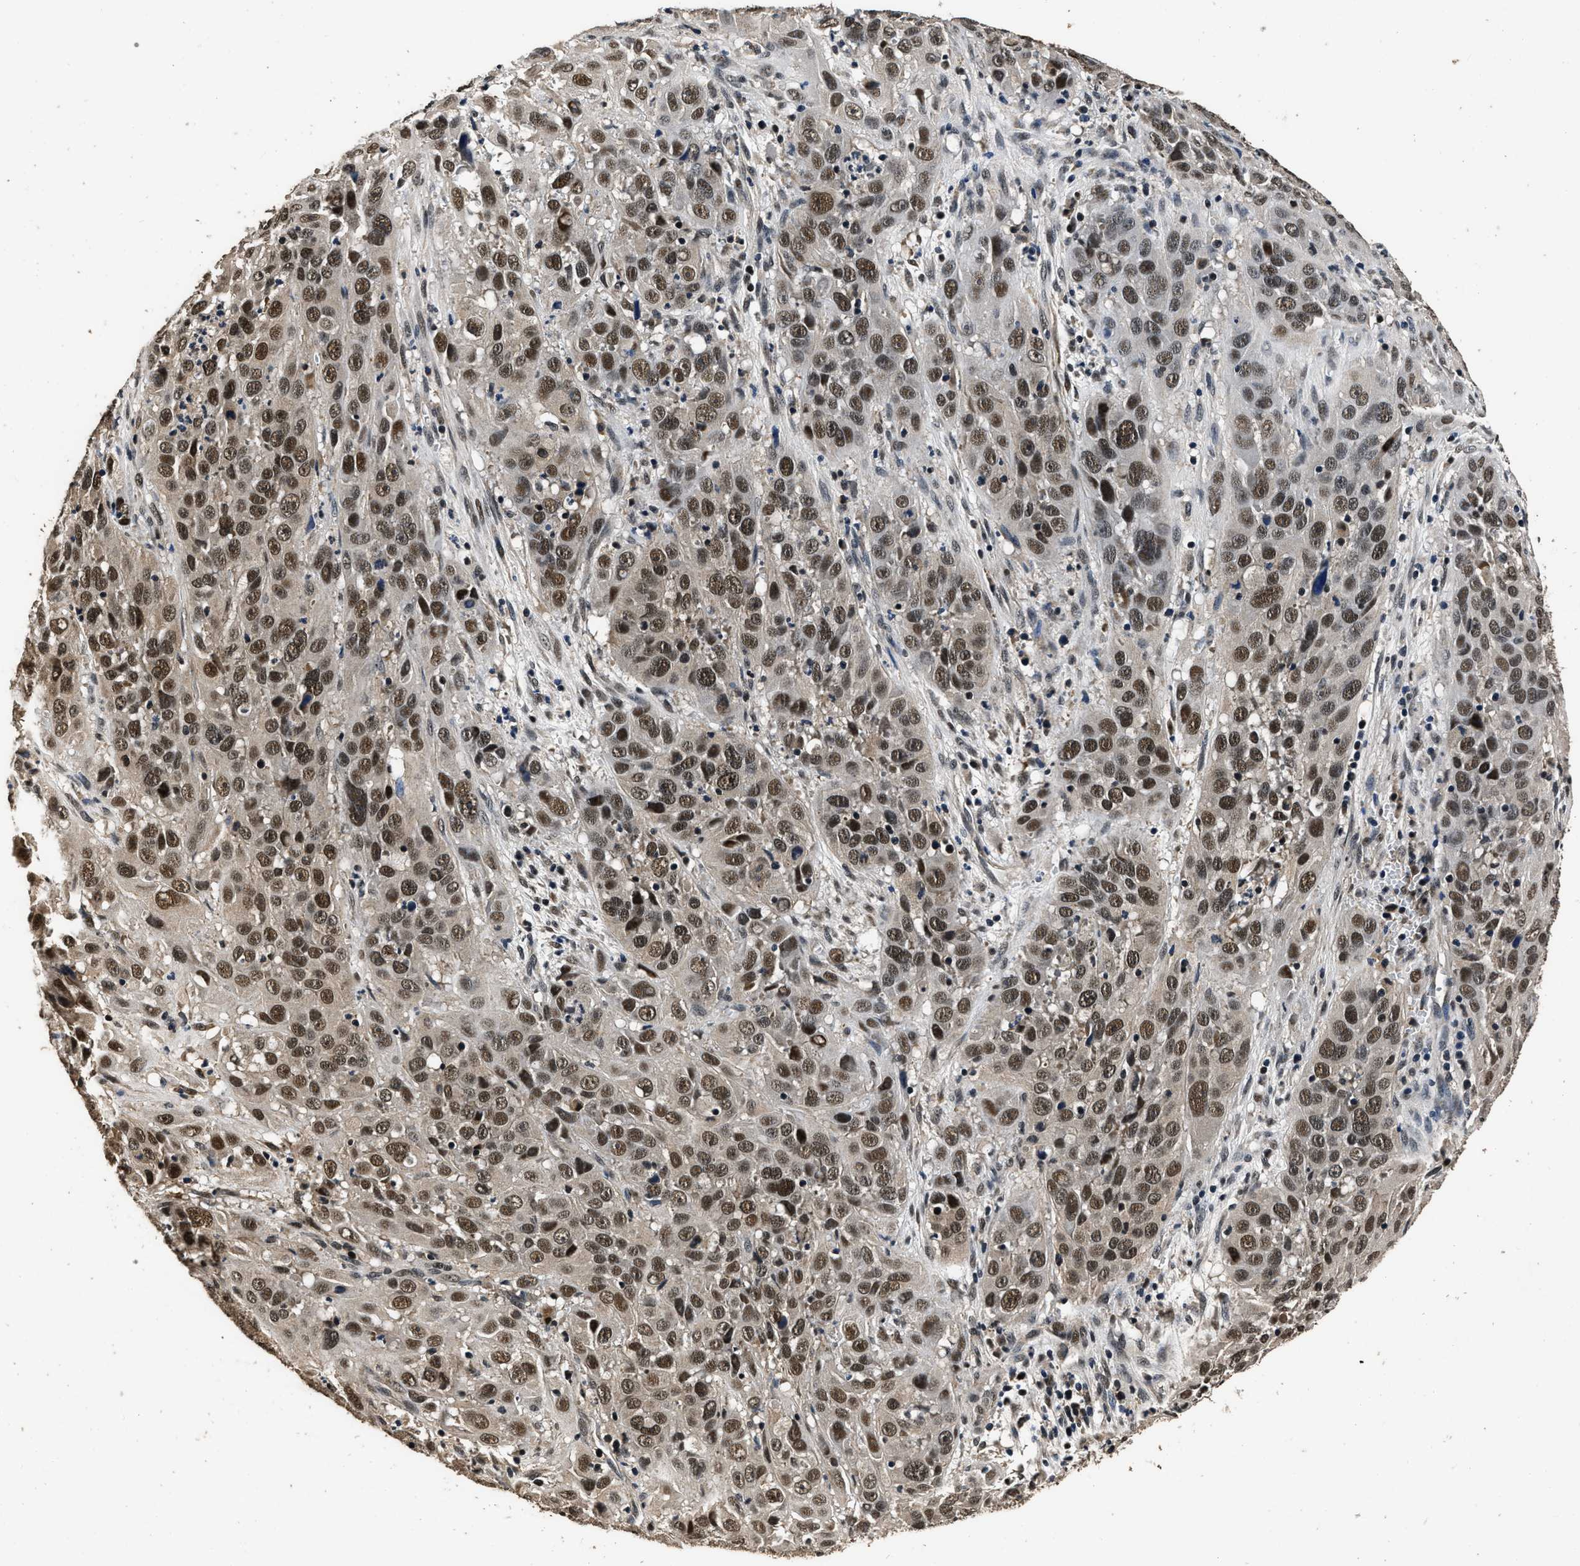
{"staining": {"intensity": "moderate", "quantity": ">75%", "location": "nuclear"}, "tissue": "cervical cancer", "cell_type": "Tumor cells", "image_type": "cancer", "snomed": [{"axis": "morphology", "description": "Squamous cell carcinoma, NOS"}, {"axis": "topography", "description": "Cervix"}], "caption": "A high-resolution micrograph shows immunohistochemistry staining of cervical squamous cell carcinoma, which reveals moderate nuclear positivity in about >75% of tumor cells. (Brightfield microscopy of DAB IHC at high magnification).", "gene": "CSTF1", "patient": {"sex": "female", "age": 32}}